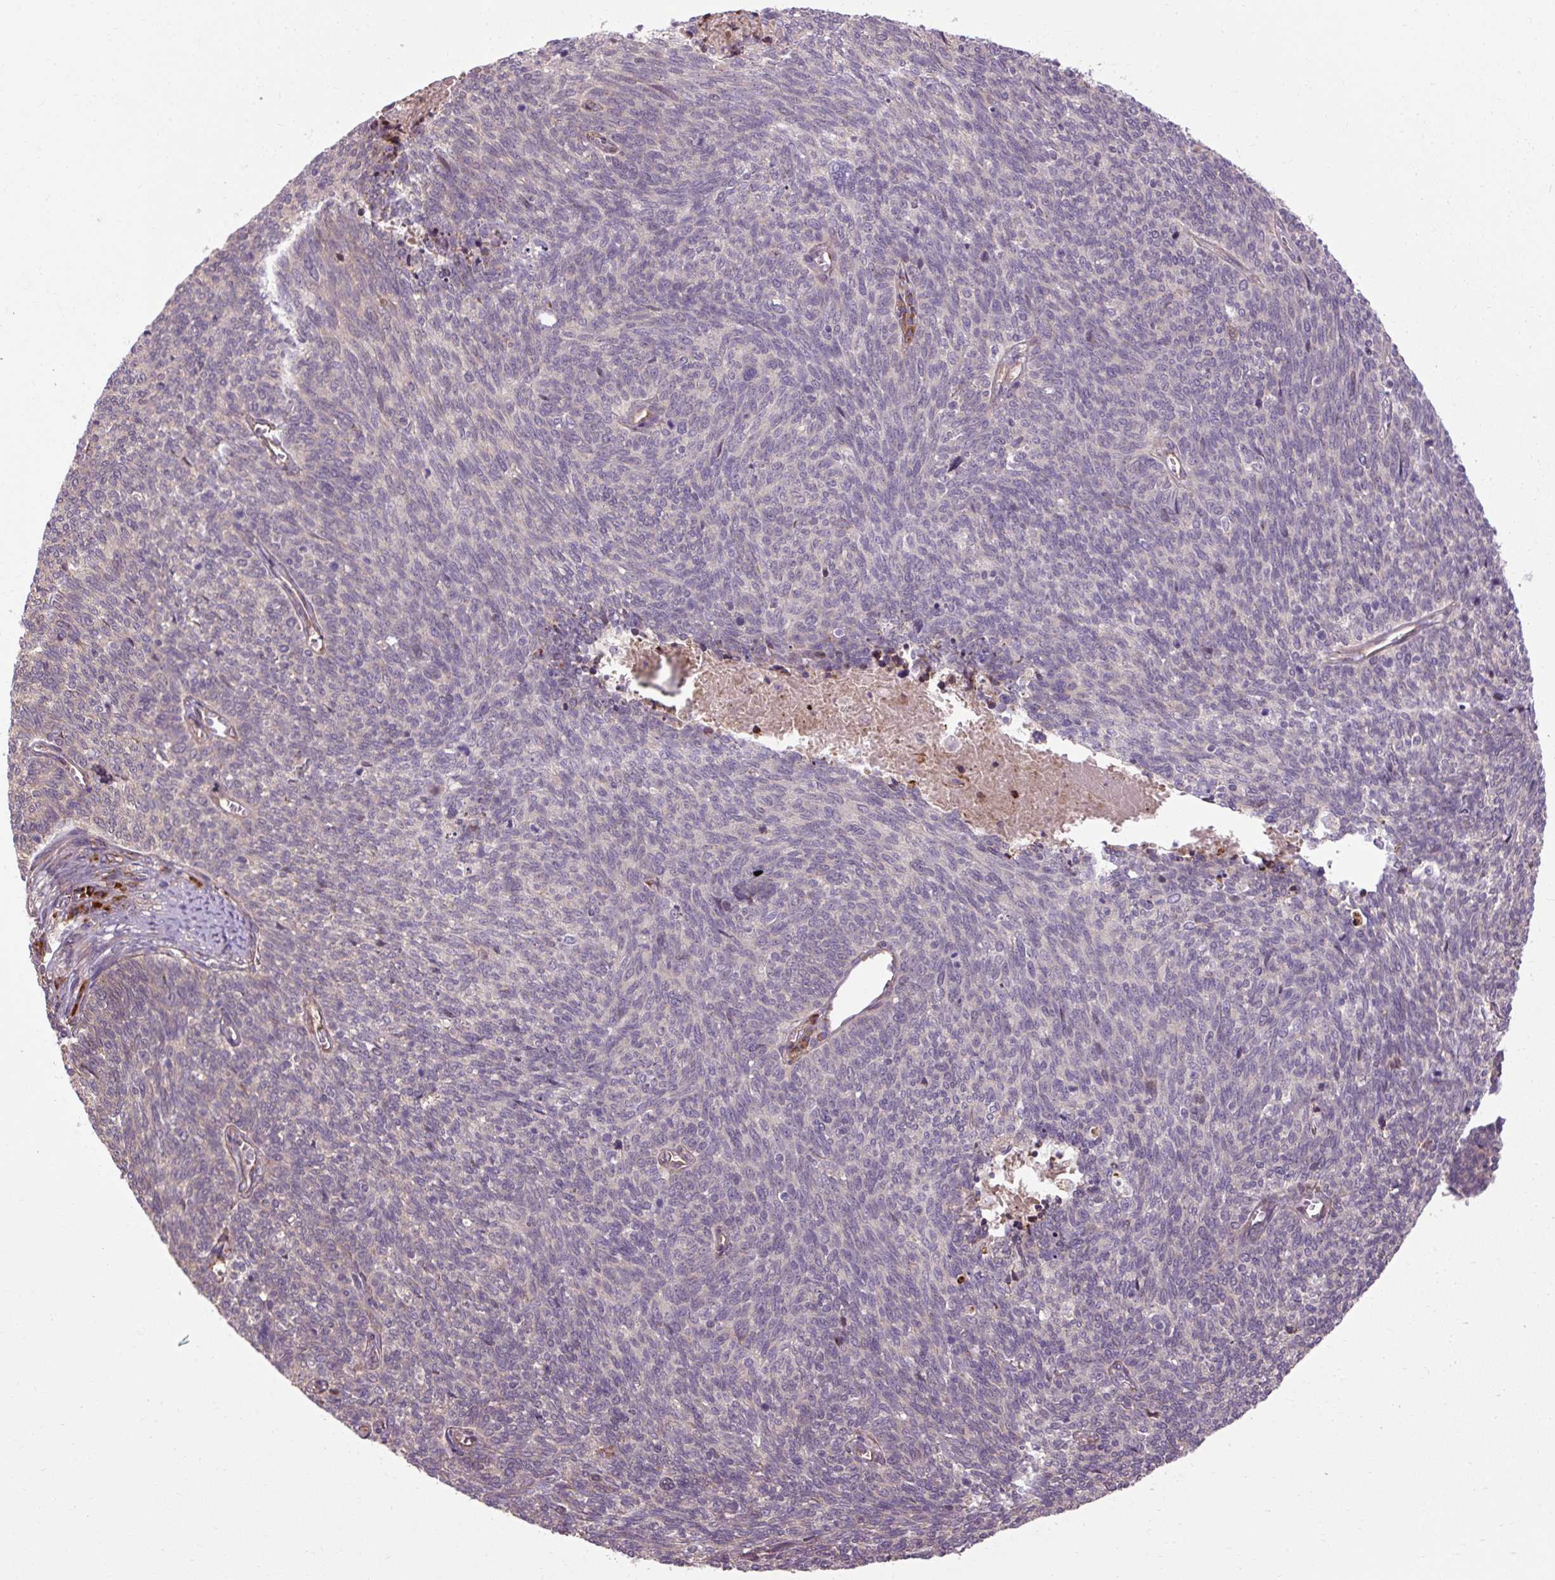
{"staining": {"intensity": "negative", "quantity": "none", "location": "none"}, "tissue": "cervical cancer", "cell_type": "Tumor cells", "image_type": "cancer", "snomed": [{"axis": "morphology", "description": "Squamous cell carcinoma, NOS"}, {"axis": "topography", "description": "Cervix"}], "caption": "Human cervical squamous cell carcinoma stained for a protein using immunohistochemistry (IHC) demonstrates no staining in tumor cells.", "gene": "FLRT1", "patient": {"sex": "female", "age": 39}}